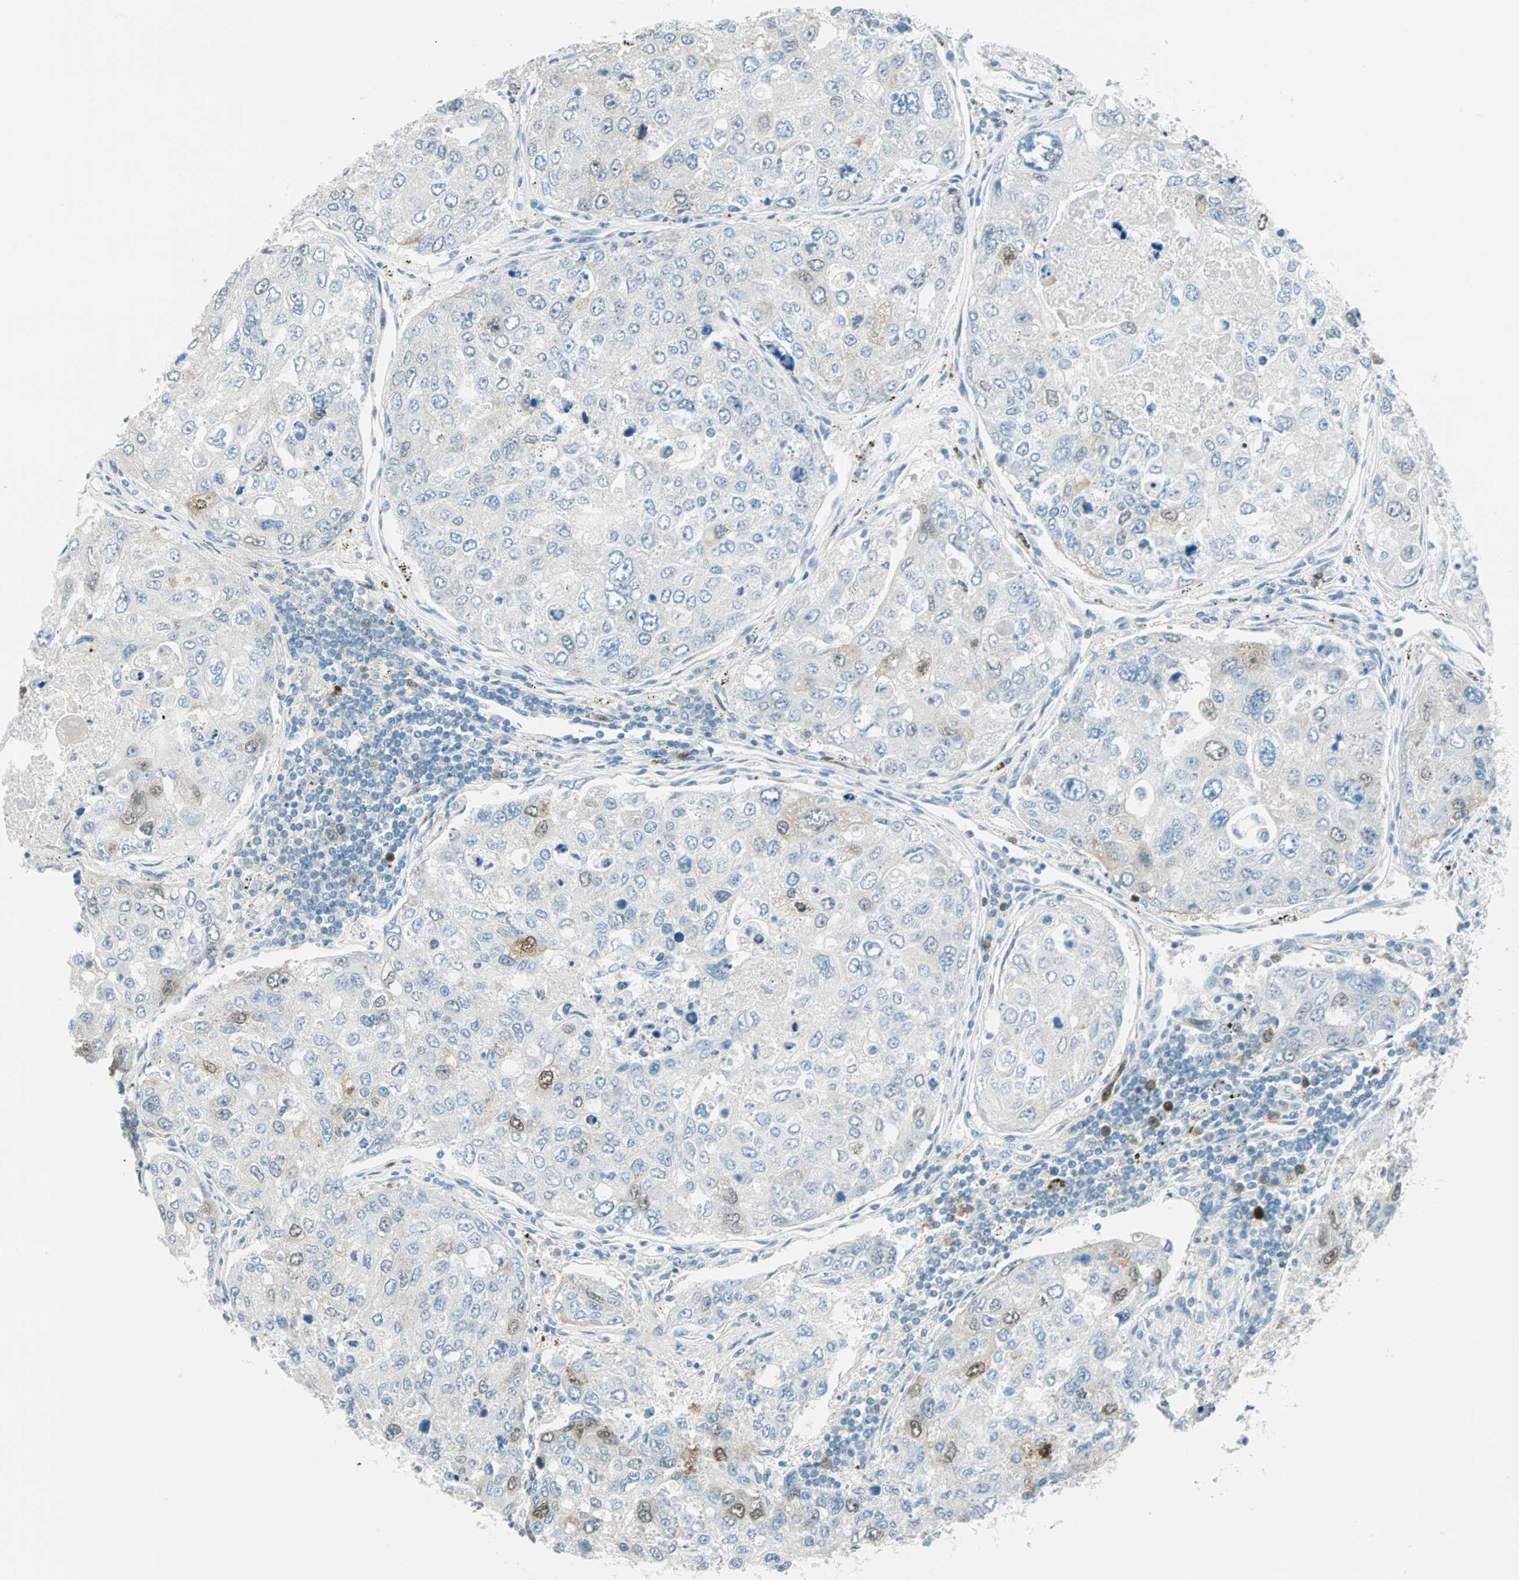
{"staining": {"intensity": "weak", "quantity": "<25%", "location": "cytoplasmic/membranous,nuclear"}, "tissue": "urothelial cancer", "cell_type": "Tumor cells", "image_type": "cancer", "snomed": [{"axis": "morphology", "description": "Urothelial carcinoma, High grade"}, {"axis": "topography", "description": "Lymph node"}, {"axis": "topography", "description": "Urinary bladder"}], "caption": "The micrograph reveals no significant staining in tumor cells of urothelial cancer.", "gene": "PTTG1", "patient": {"sex": "male", "age": 51}}